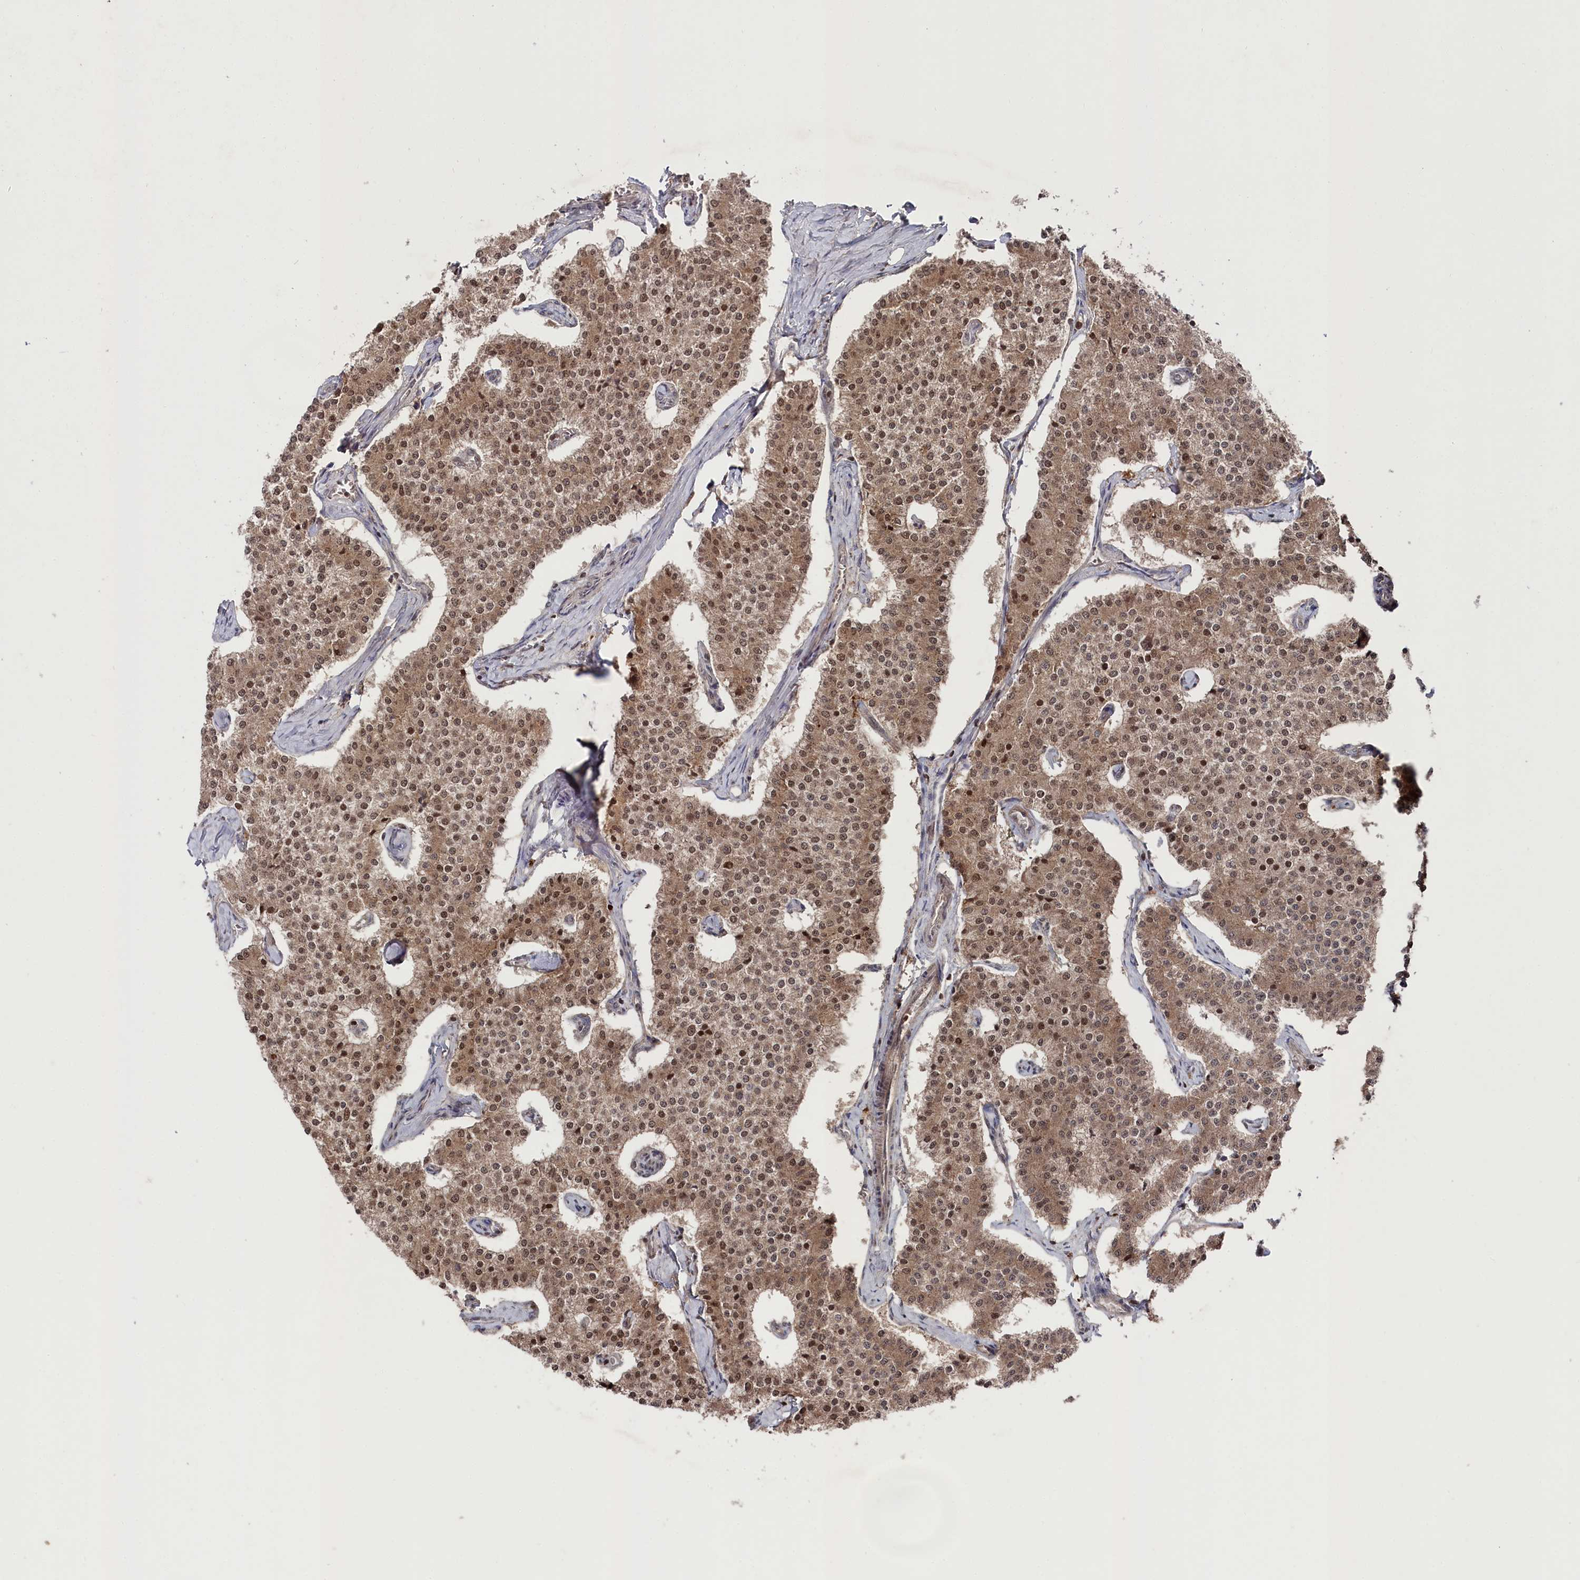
{"staining": {"intensity": "moderate", "quantity": ">75%", "location": "cytoplasmic/membranous,nuclear"}, "tissue": "carcinoid", "cell_type": "Tumor cells", "image_type": "cancer", "snomed": [{"axis": "morphology", "description": "Carcinoid, malignant, NOS"}, {"axis": "topography", "description": "Colon"}], "caption": "Immunohistochemistry (IHC) image of carcinoid stained for a protein (brown), which shows medium levels of moderate cytoplasmic/membranous and nuclear staining in approximately >75% of tumor cells.", "gene": "BORCS7", "patient": {"sex": "female", "age": 52}}